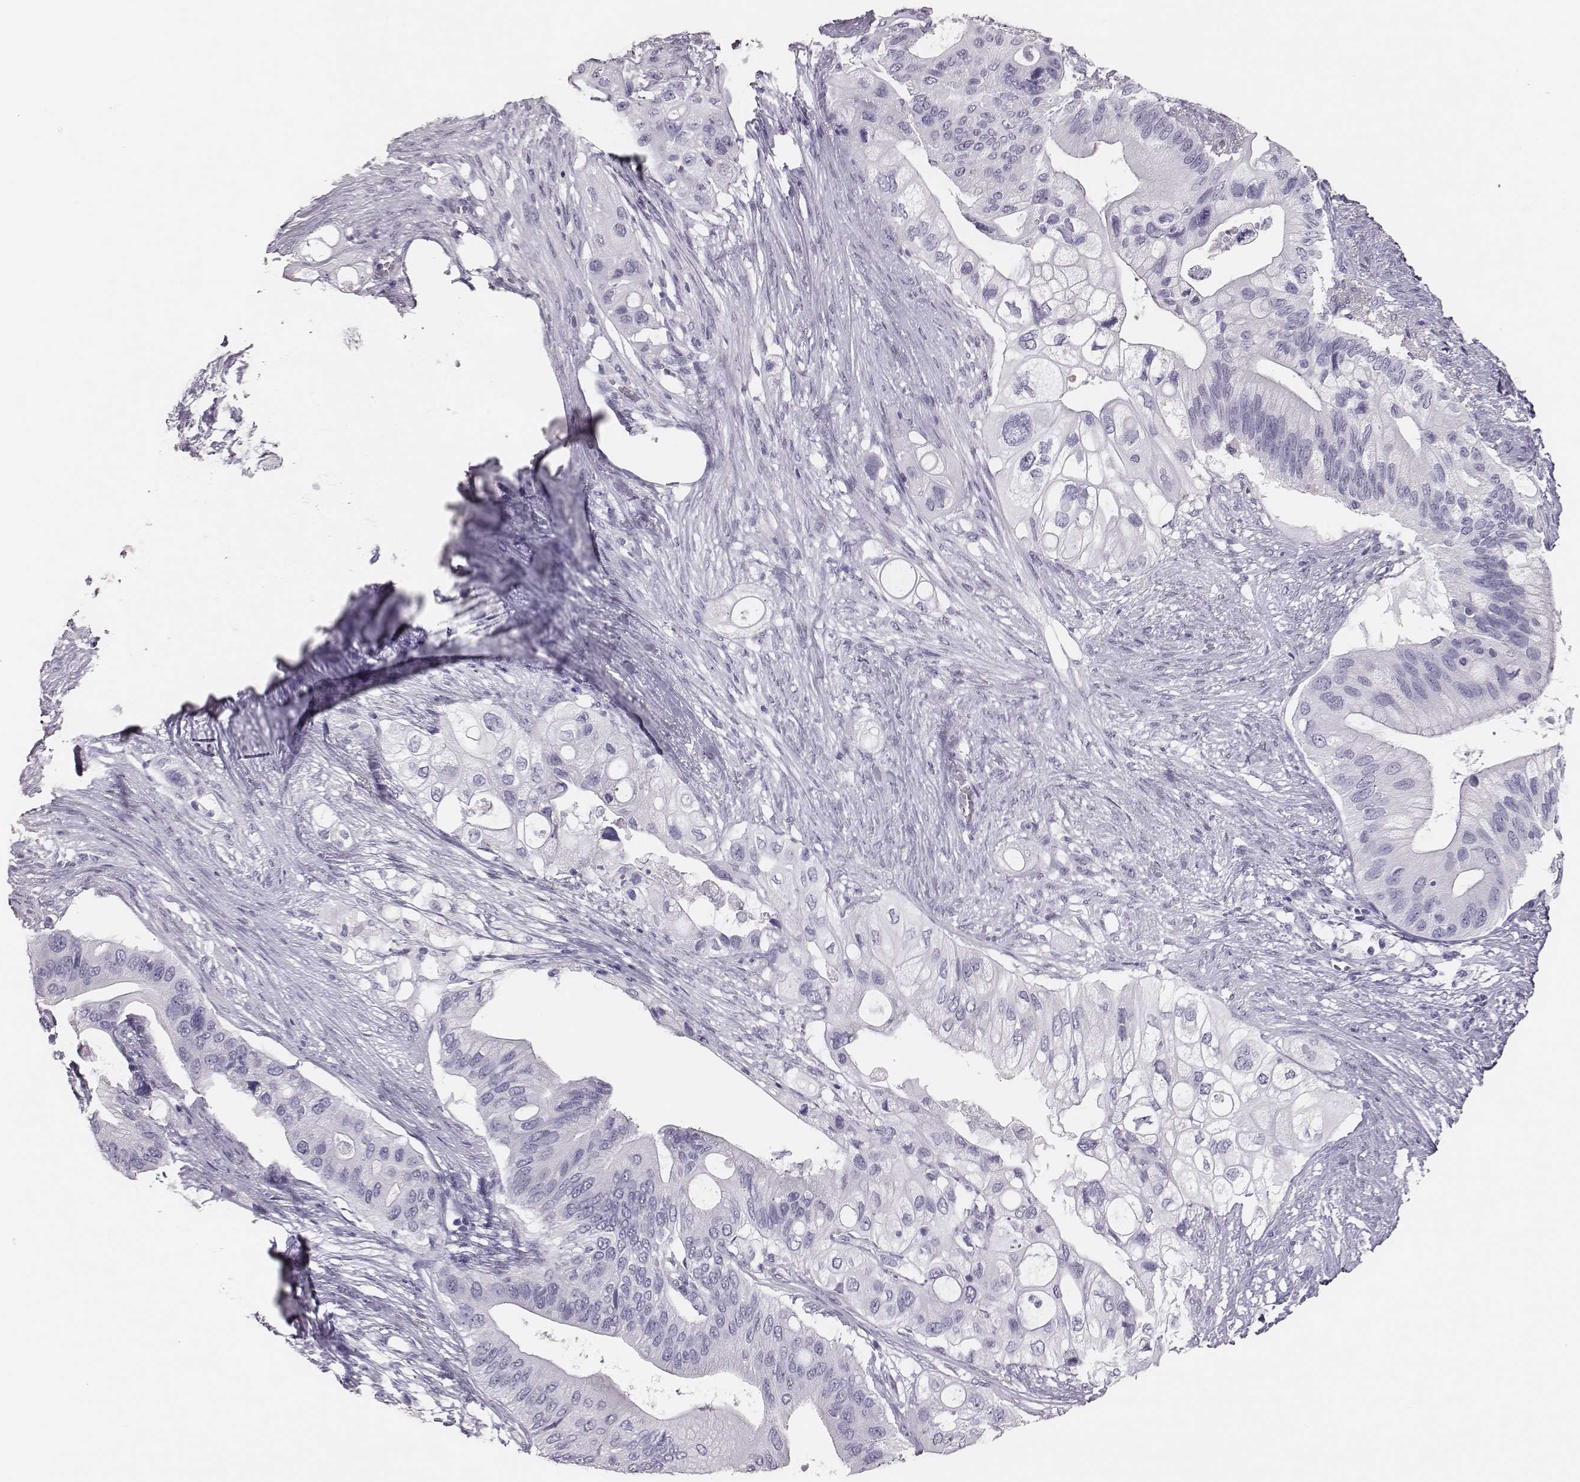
{"staining": {"intensity": "negative", "quantity": "none", "location": "none"}, "tissue": "pancreatic cancer", "cell_type": "Tumor cells", "image_type": "cancer", "snomed": [{"axis": "morphology", "description": "Adenocarcinoma, NOS"}, {"axis": "topography", "description": "Pancreas"}], "caption": "This is a micrograph of IHC staining of pancreatic cancer, which shows no staining in tumor cells.", "gene": "H1-6", "patient": {"sex": "female", "age": 72}}